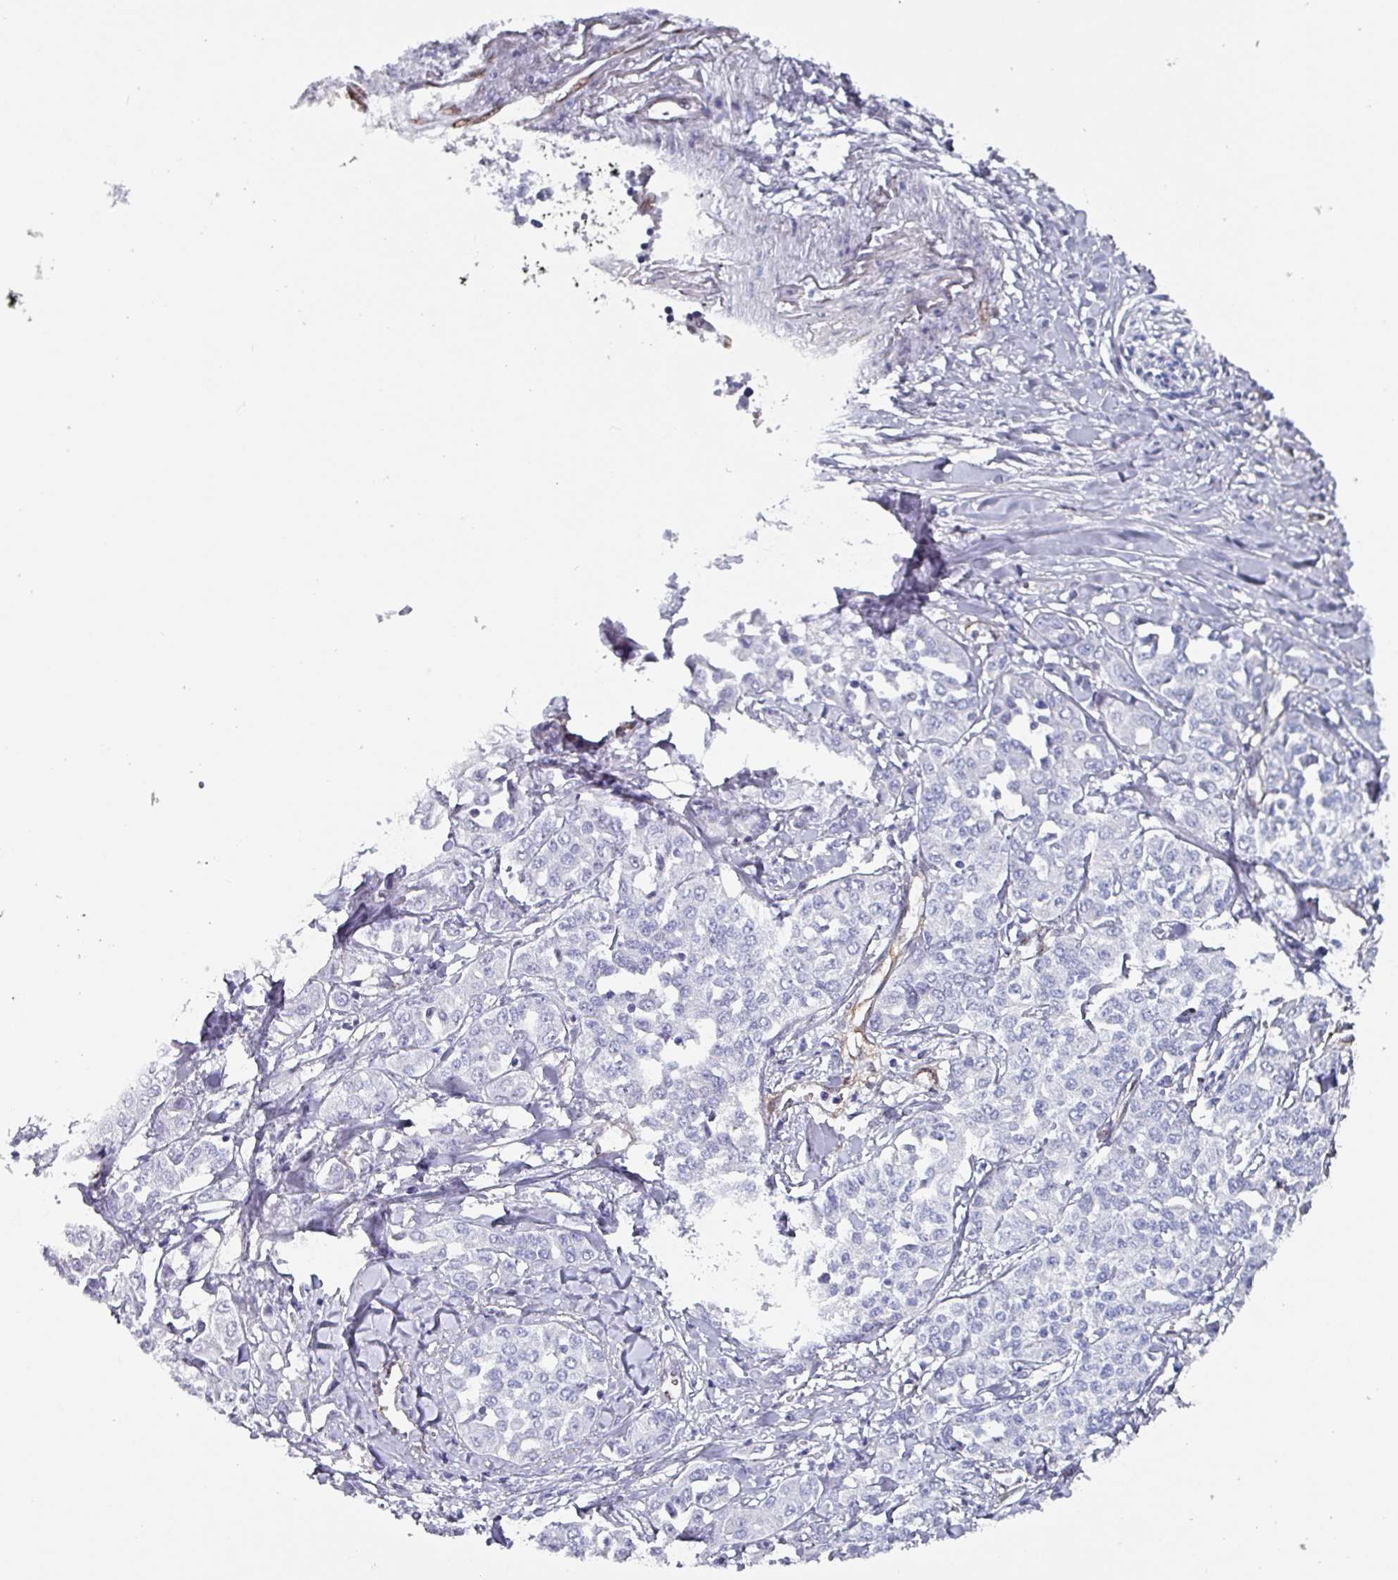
{"staining": {"intensity": "negative", "quantity": "none", "location": "none"}, "tissue": "liver cancer", "cell_type": "Tumor cells", "image_type": "cancer", "snomed": [{"axis": "morphology", "description": "Cholangiocarcinoma"}, {"axis": "topography", "description": "Liver"}], "caption": "DAB (3,3'-diaminobenzidine) immunohistochemical staining of liver cancer demonstrates no significant staining in tumor cells.", "gene": "ZNF816-ZNF321P", "patient": {"sex": "female", "age": 77}}